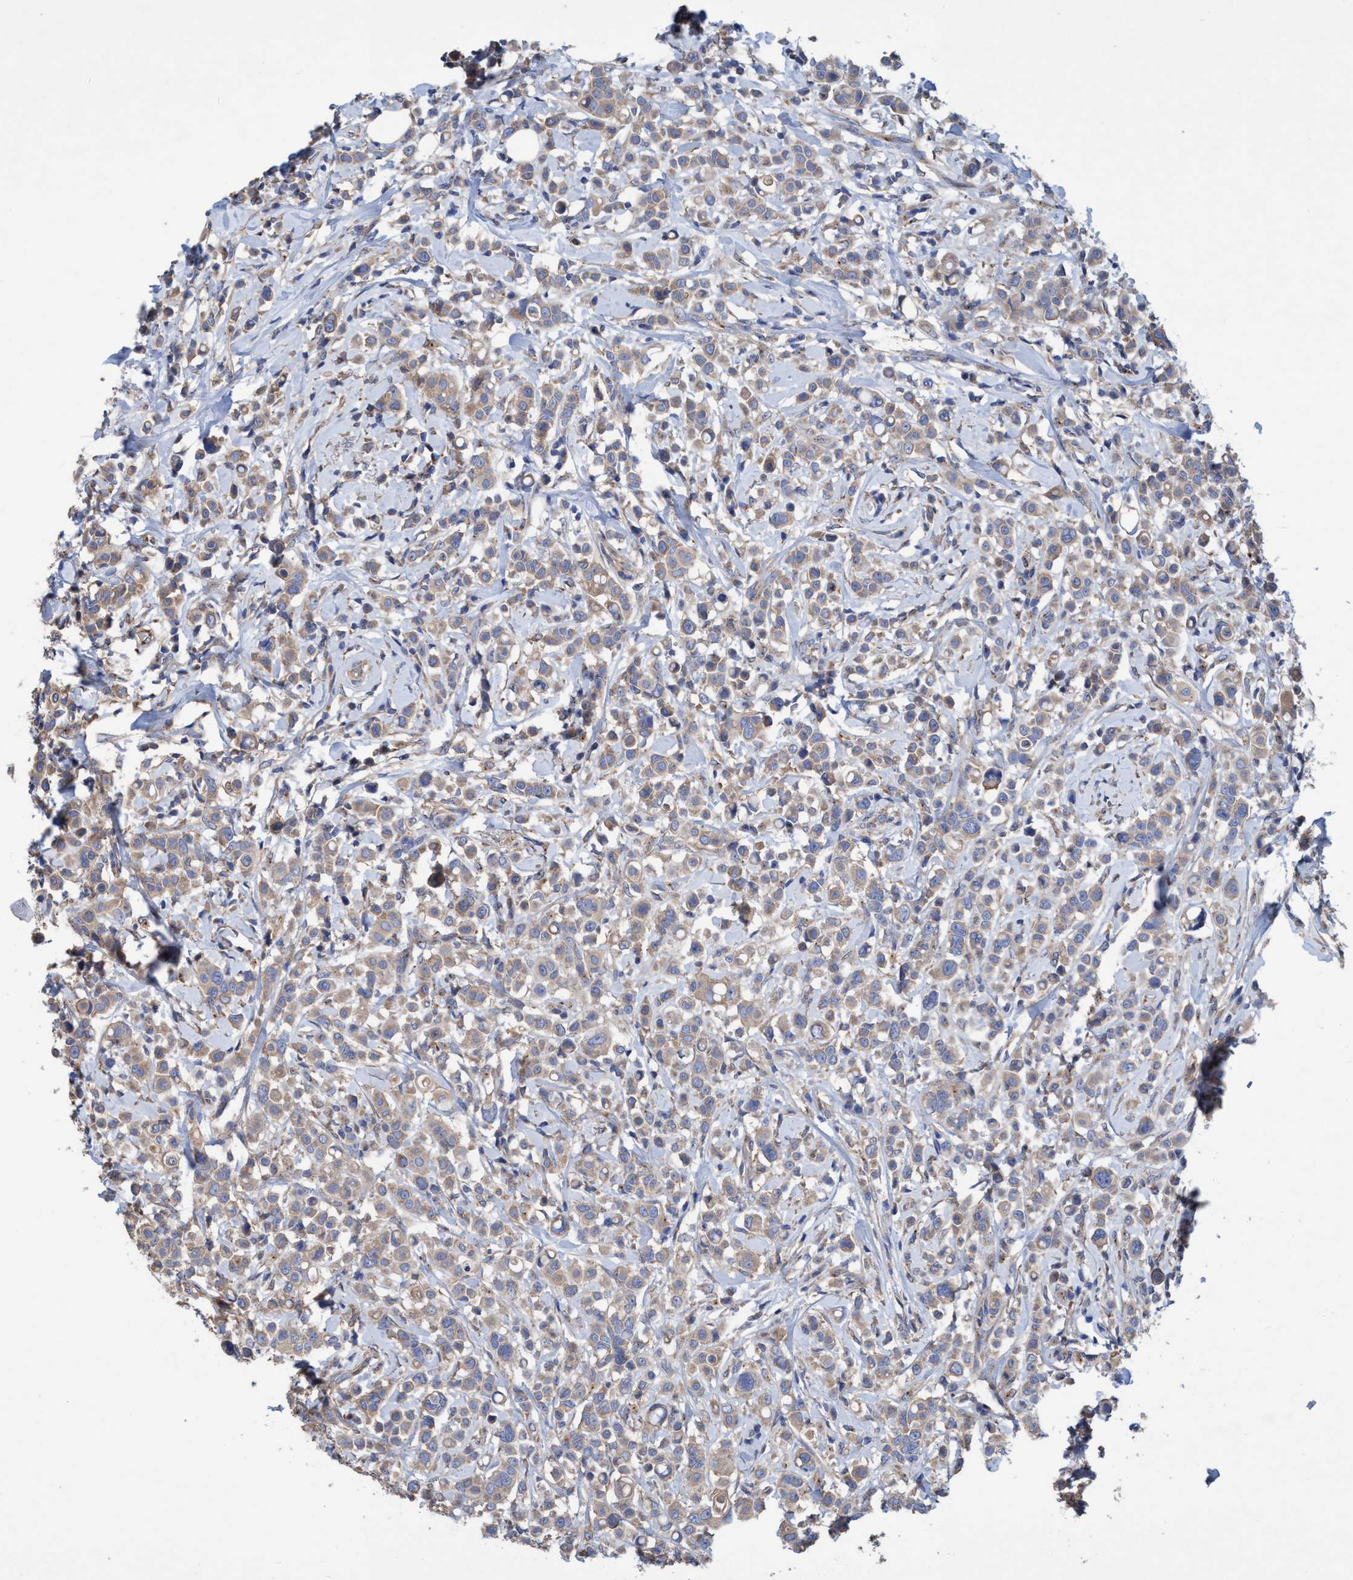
{"staining": {"intensity": "weak", "quantity": ">75%", "location": "cytoplasmic/membranous"}, "tissue": "breast cancer", "cell_type": "Tumor cells", "image_type": "cancer", "snomed": [{"axis": "morphology", "description": "Duct carcinoma"}, {"axis": "topography", "description": "Breast"}], "caption": "Immunohistochemical staining of infiltrating ductal carcinoma (breast) exhibits weak cytoplasmic/membranous protein expression in about >75% of tumor cells. Using DAB (brown) and hematoxylin (blue) stains, captured at high magnification using brightfield microscopy.", "gene": "BICD2", "patient": {"sex": "female", "age": 27}}